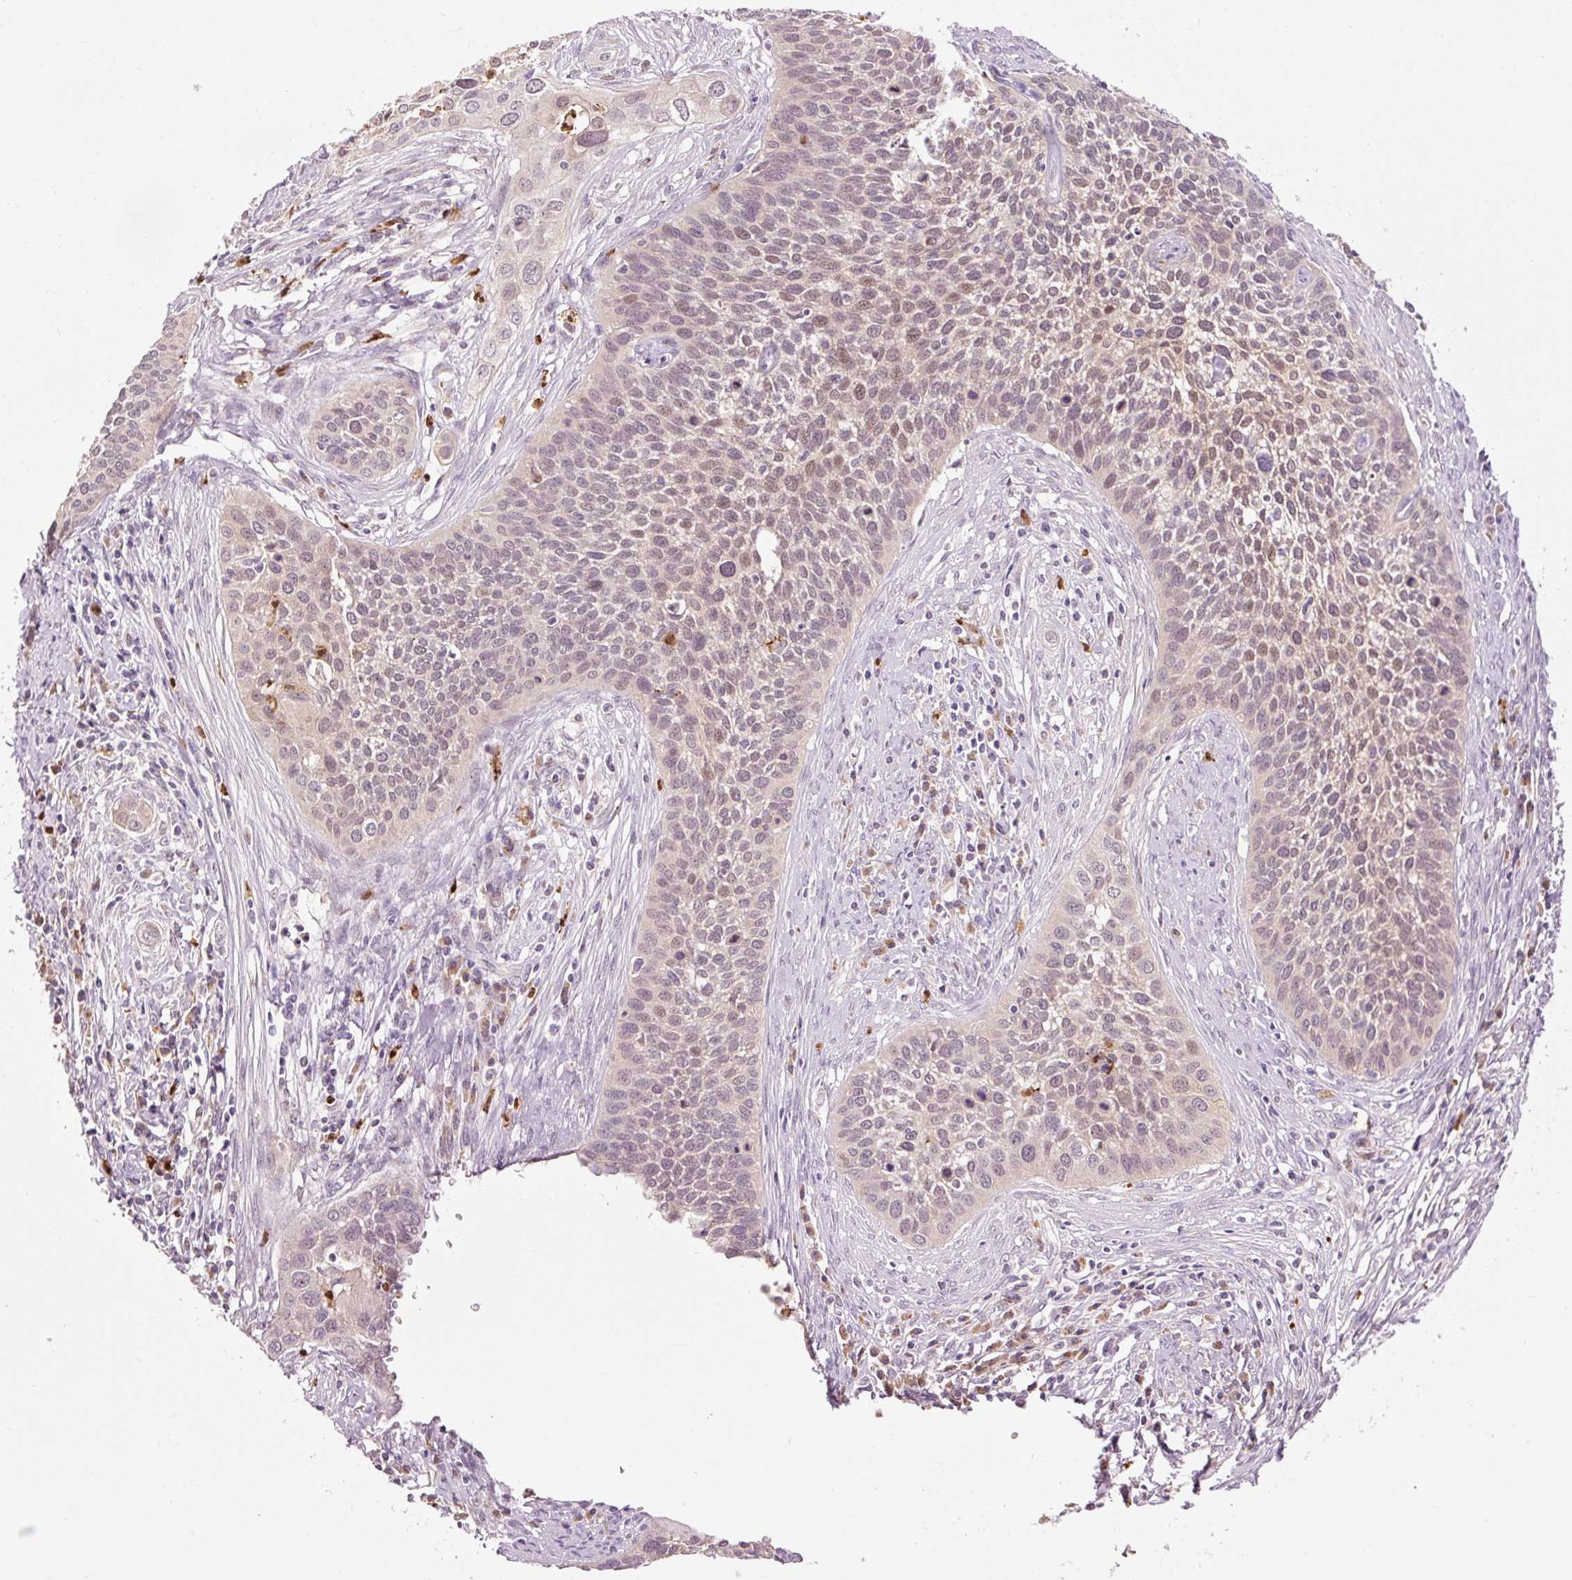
{"staining": {"intensity": "weak", "quantity": "25%-75%", "location": "cytoplasmic/membranous,nuclear"}, "tissue": "cervical cancer", "cell_type": "Tumor cells", "image_type": "cancer", "snomed": [{"axis": "morphology", "description": "Squamous cell carcinoma, NOS"}, {"axis": "topography", "description": "Cervix"}], "caption": "The histopathology image exhibits immunohistochemical staining of cervical squamous cell carcinoma. There is weak cytoplasmic/membranous and nuclear expression is identified in about 25%-75% of tumor cells. Immunohistochemistry stains the protein of interest in brown and the nuclei are stained blue.", "gene": "PRDX5", "patient": {"sex": "female", "age": 34}}